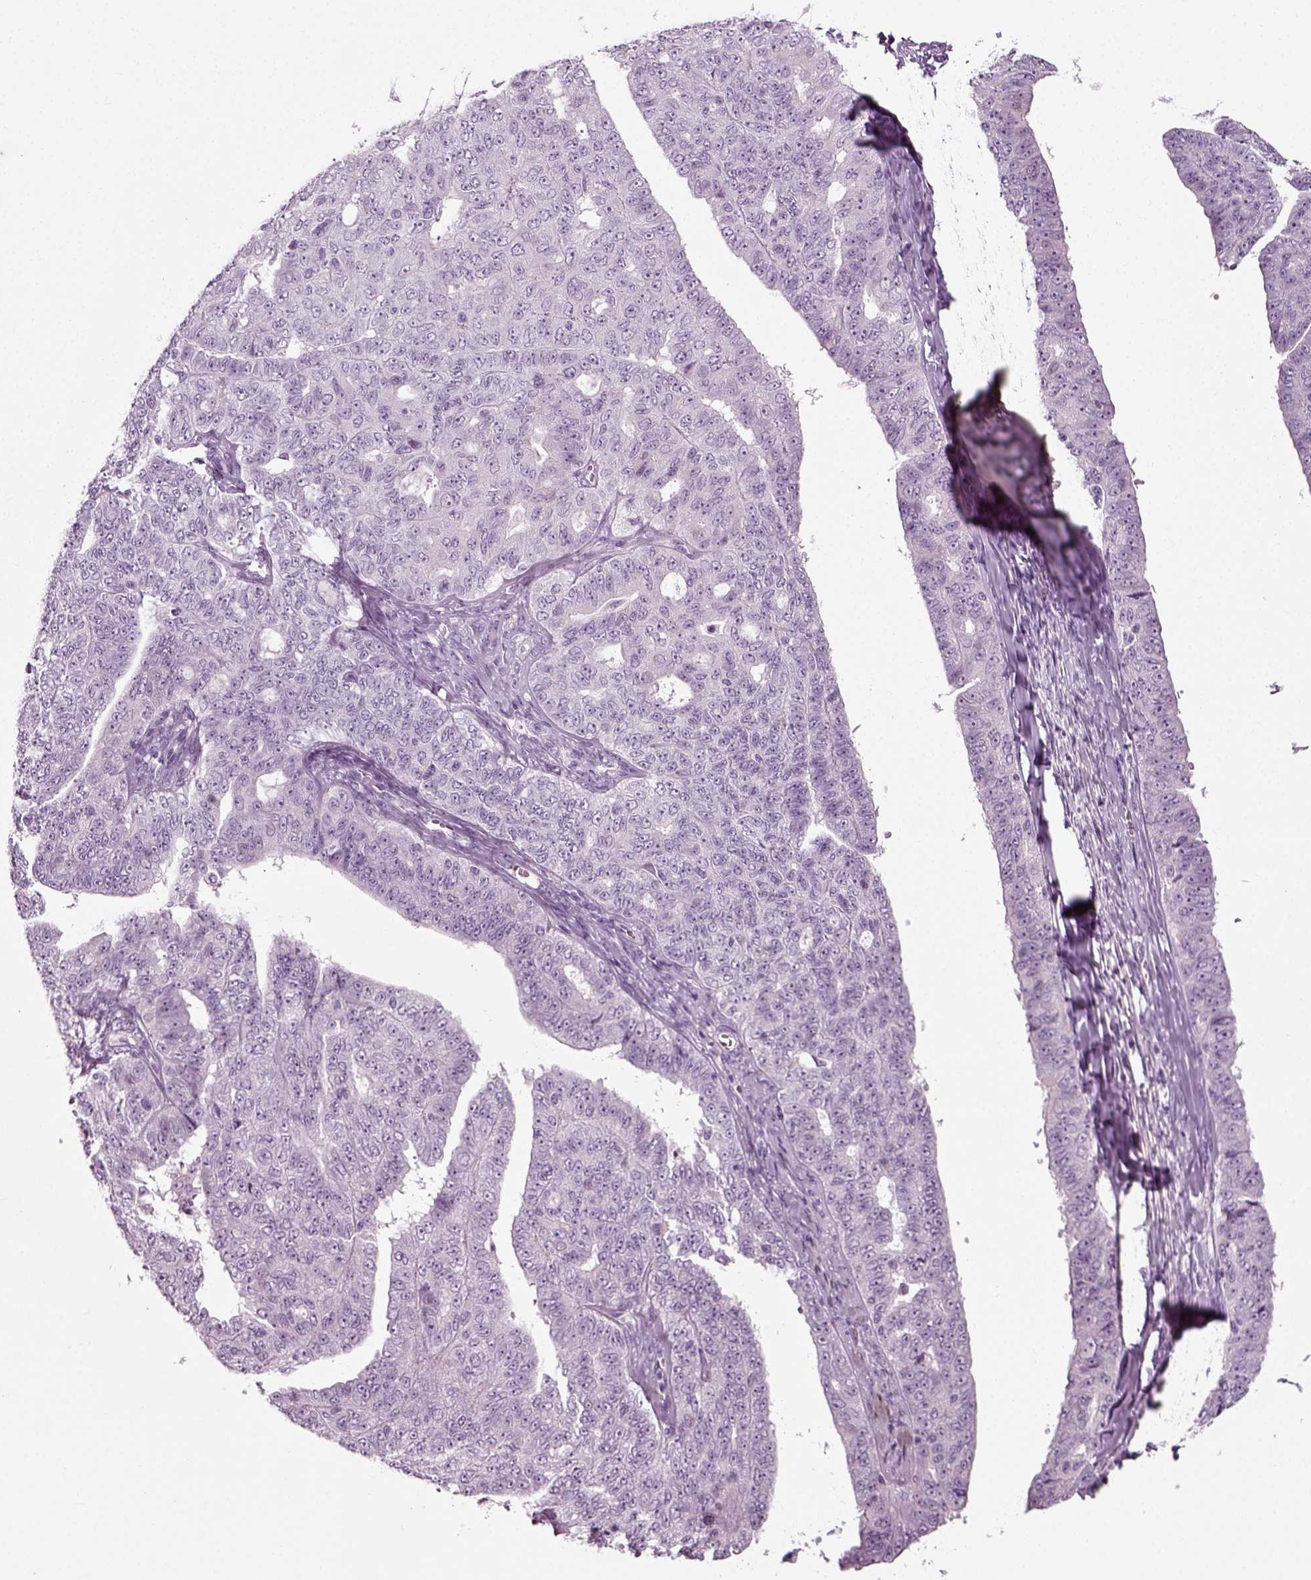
{"staining": {"intensity": "negative", "quantity": "none", "location": "none"}, "tissue": "ovarian cancer", "cell_type": "Tumor cells", "image_type": "cancer", "snomed": [{"axis": "morphology", "description": "Cystadenocarcinoma, serous, NOS"}, {"axis": "topography", "description": "Ovary"}], "caption": "This micrograph is of ovarian cancer (serous cystadenocarcinoma) stained with IHC to label a protein in brown with the nuclei are counter-stained blue. There is no staining in tumor cells. The staining is performed using DAB (3,3'-diaminobenzidine) brown chromogen with nuclei counter-stained in using hematoxylin.", "gene": "ZC2HC1C", "patient": {"sex": "female", "age": 71}}